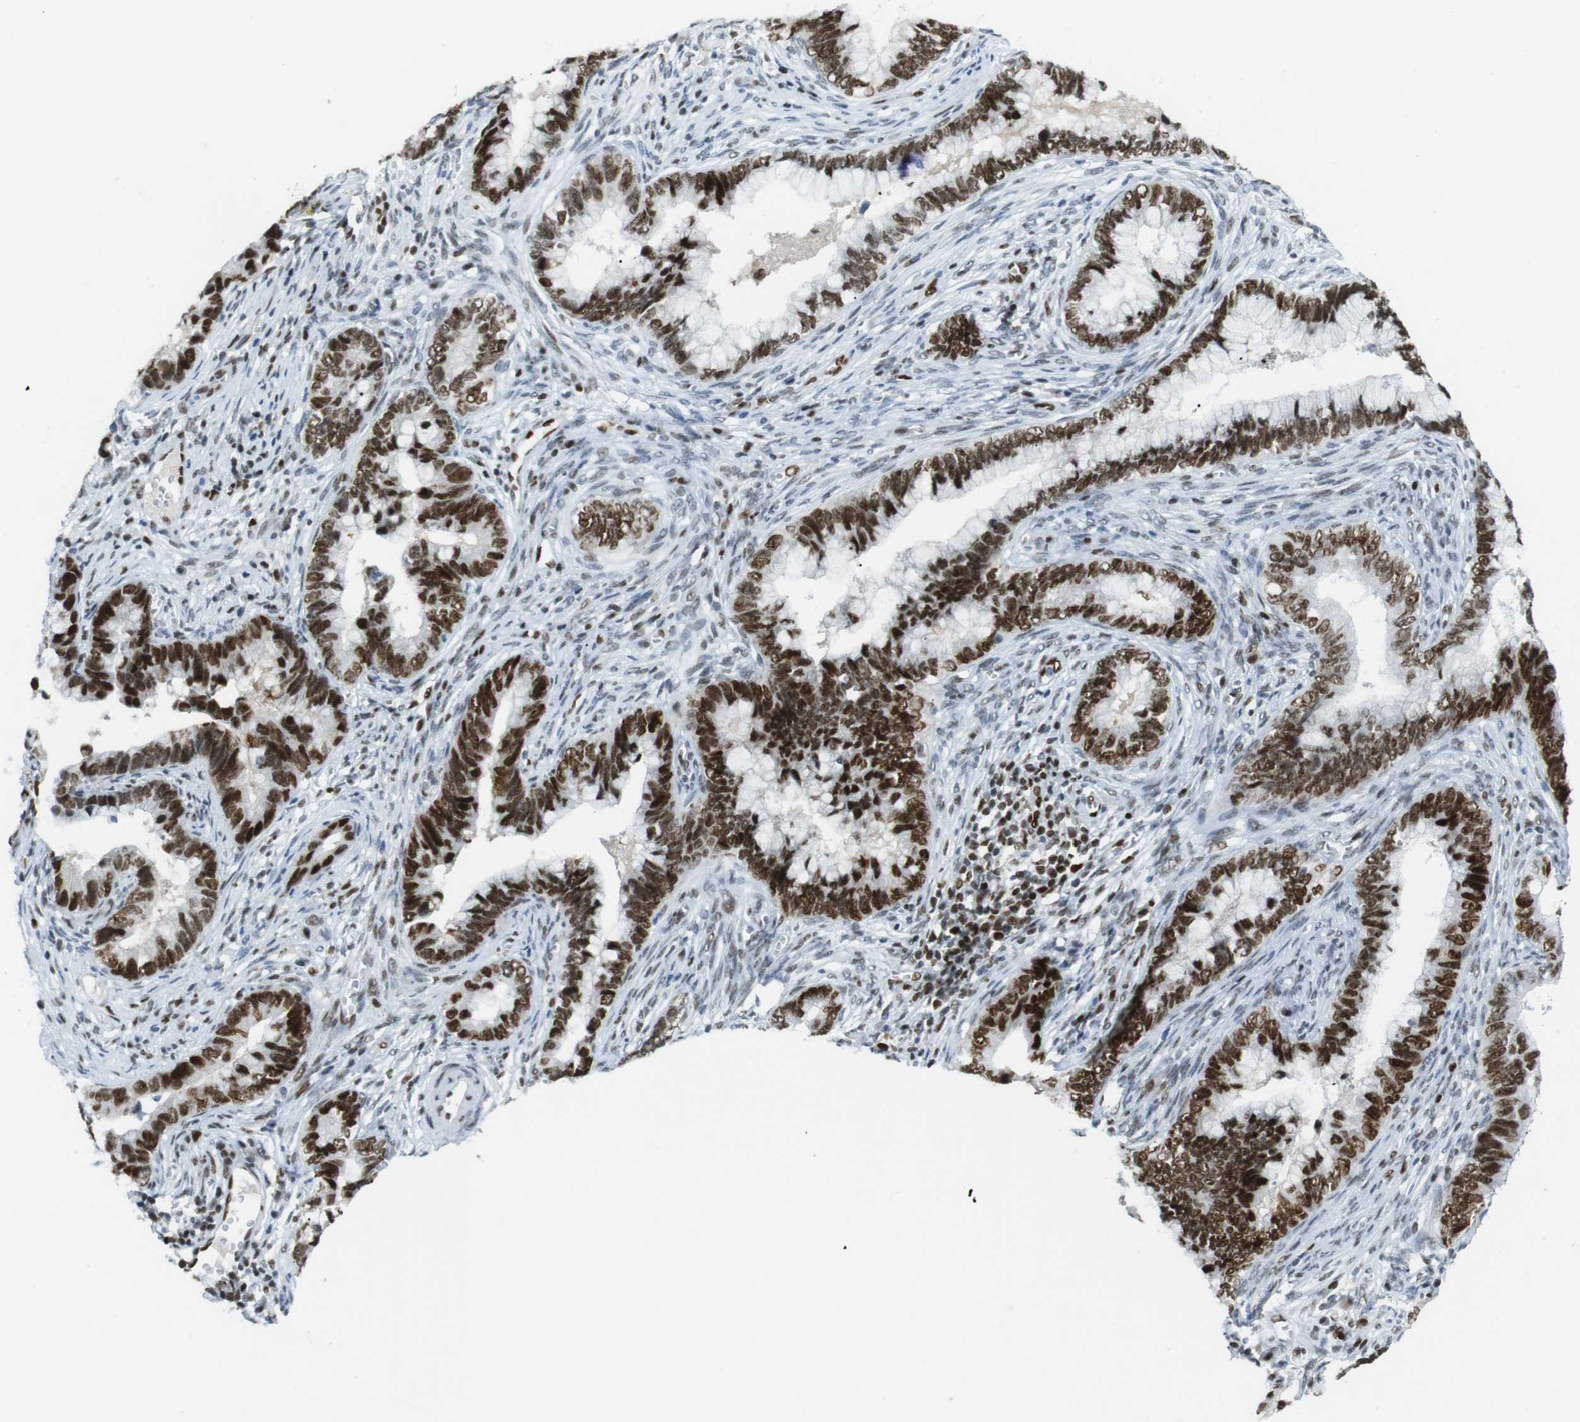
{"staining": {"intensity": "strong", "quantity": ">75%", "location": "nuclear"}, "tissue": "cervical cancer", "cell_type": "Tumor cells", "image_type": "cancer", "snomed": [{"axis": "morphology", "description": "Adenocarcinoma, NOS"}, {"axis": "topography", "description": "Cervix"}], "caption": "An immunohistochemistry (IHC) micrograph of tumor tissue is shown. Protein staining in brown highlights strong nuclear positivity in adenocarcinoma (cervical) within tumor cells.", "gene": "RIOX2", "patient": {"sex": "female", "age": 44}}